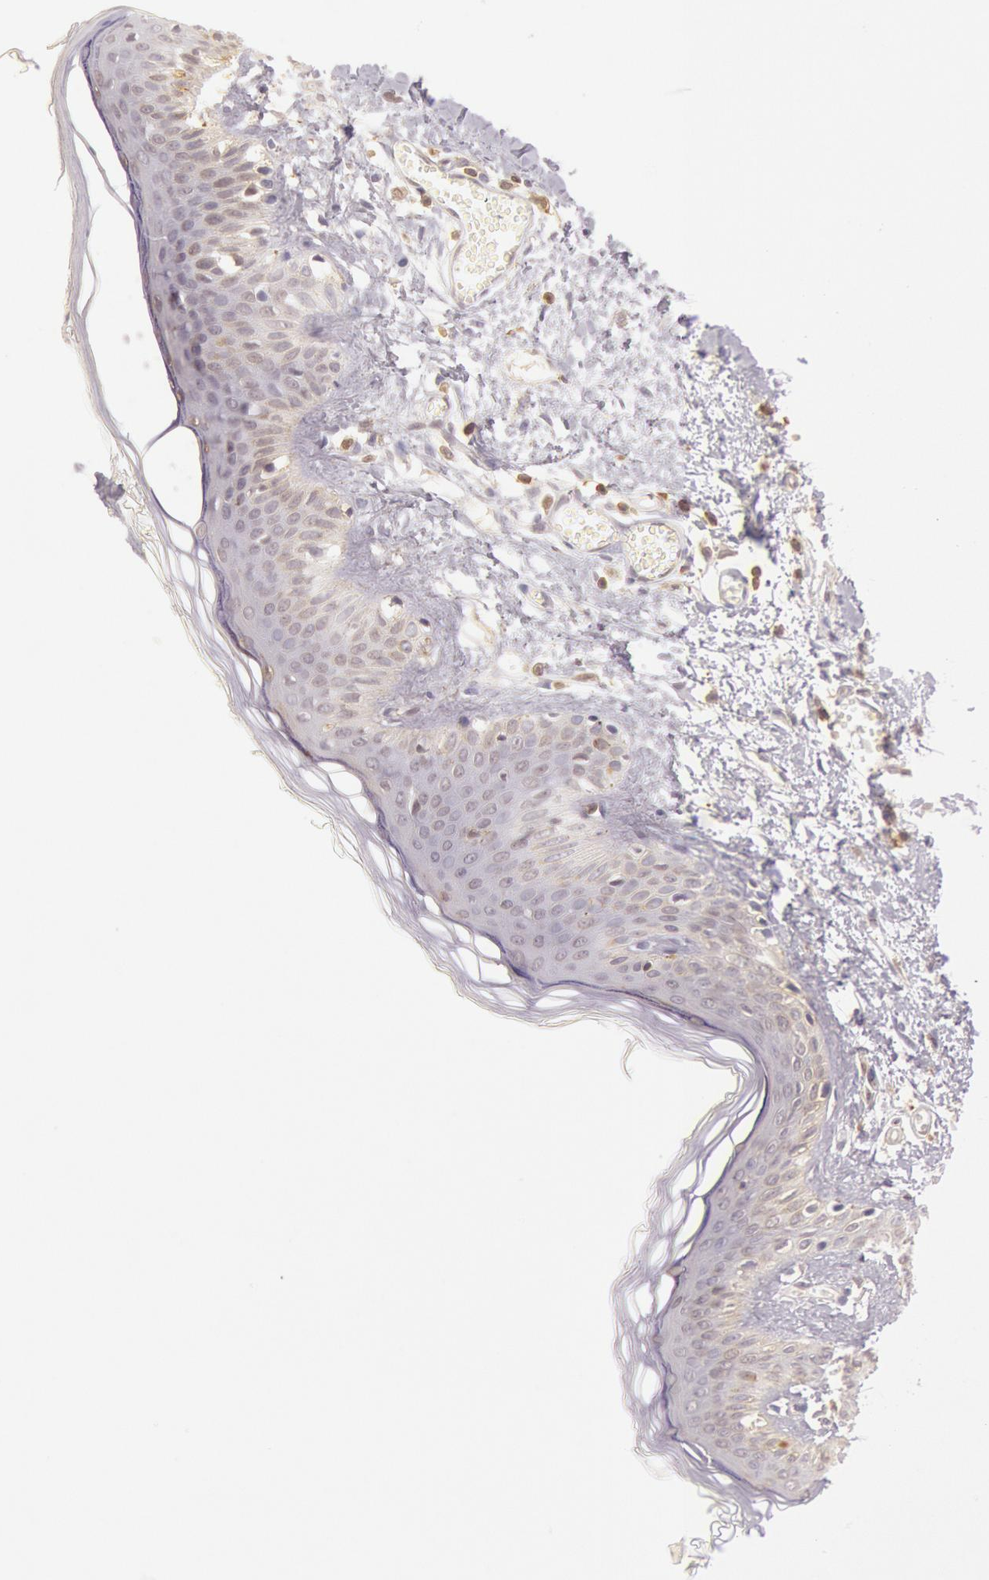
{"staining": {"intensity": "weak", "quantity": "25%-75%", "location": "nuclear"}, "tissue": "skin", "cell_type": "Fibroblasts", "image_type": "normal", "snomed": [{"axis": "morphology", "description": "Normal tissue, NOS"}, {"axis": "morphology", "description": "Sarcoma, NOS"}, {"axis": "topography", "description": "Skin"}, {"axis": "topography", "description": "Soft tissue"}], "caption": "This is a micrograph of immunohistochemistry staining of unremarkable skin, which shows weak expression in the nuclear of fibroblasts.", "gene": "HIF1A", "patient": {"sex": "female", "age": 51}}